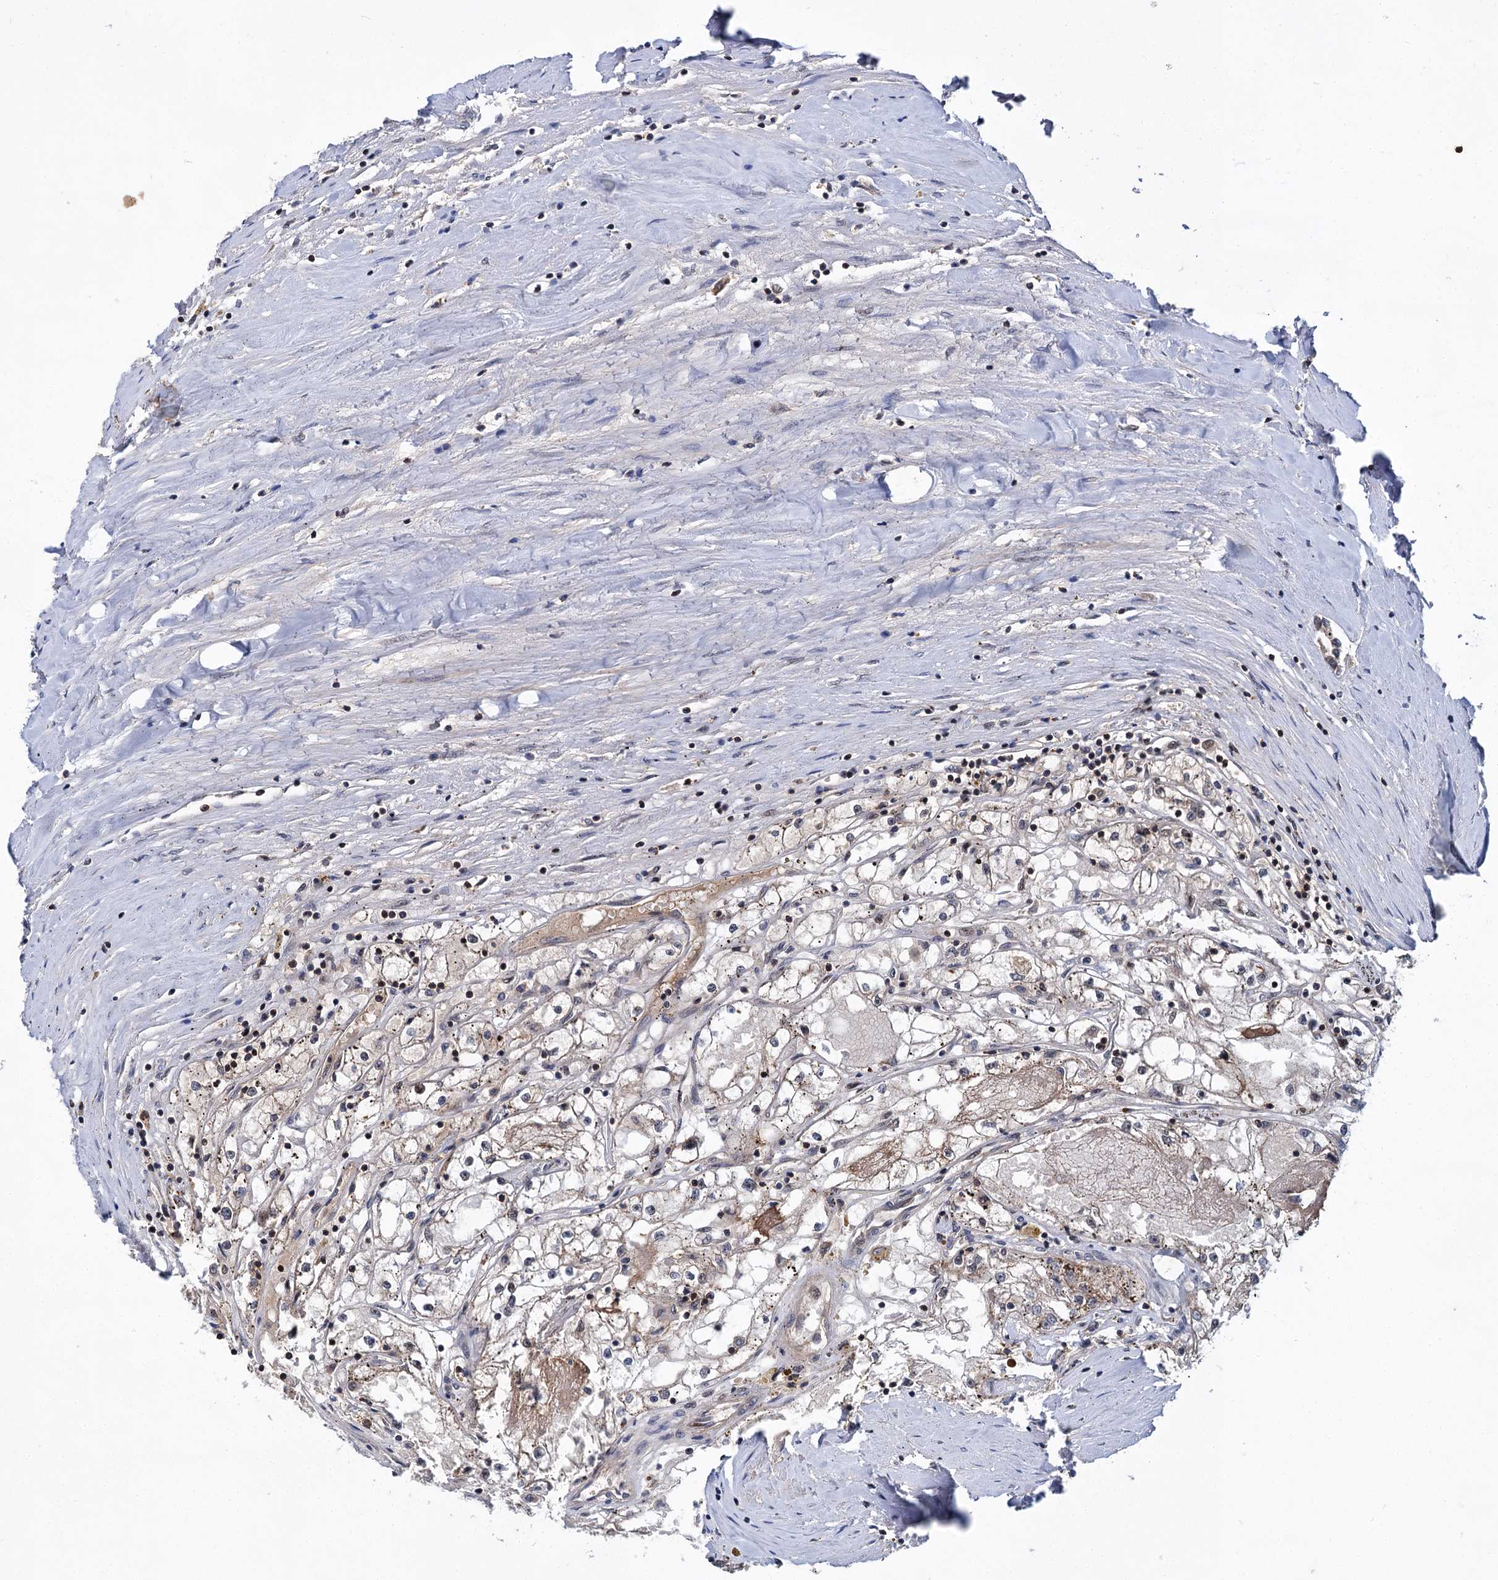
{"staining": {"intensity": "weak", "quantity": "<25%", "location": "cytoplasmic/membranous"}, "tissue": "renal cancer", "cell_type": "Tumor cells", "image_type": "cancer", "snomed": [{"axis": "morphology", "description": "Adenocarcinoma, NOS"}, {"axis": "topography", "description": "Kidney"}], "caption": "A high-resolution histopathology image shows immunohistochemistry staining of renal adenocarcinoma, which shows no significant expression in tumor cells.", "gene": "ABLIM1", "patient": {"sex": "male", "age": 56}}